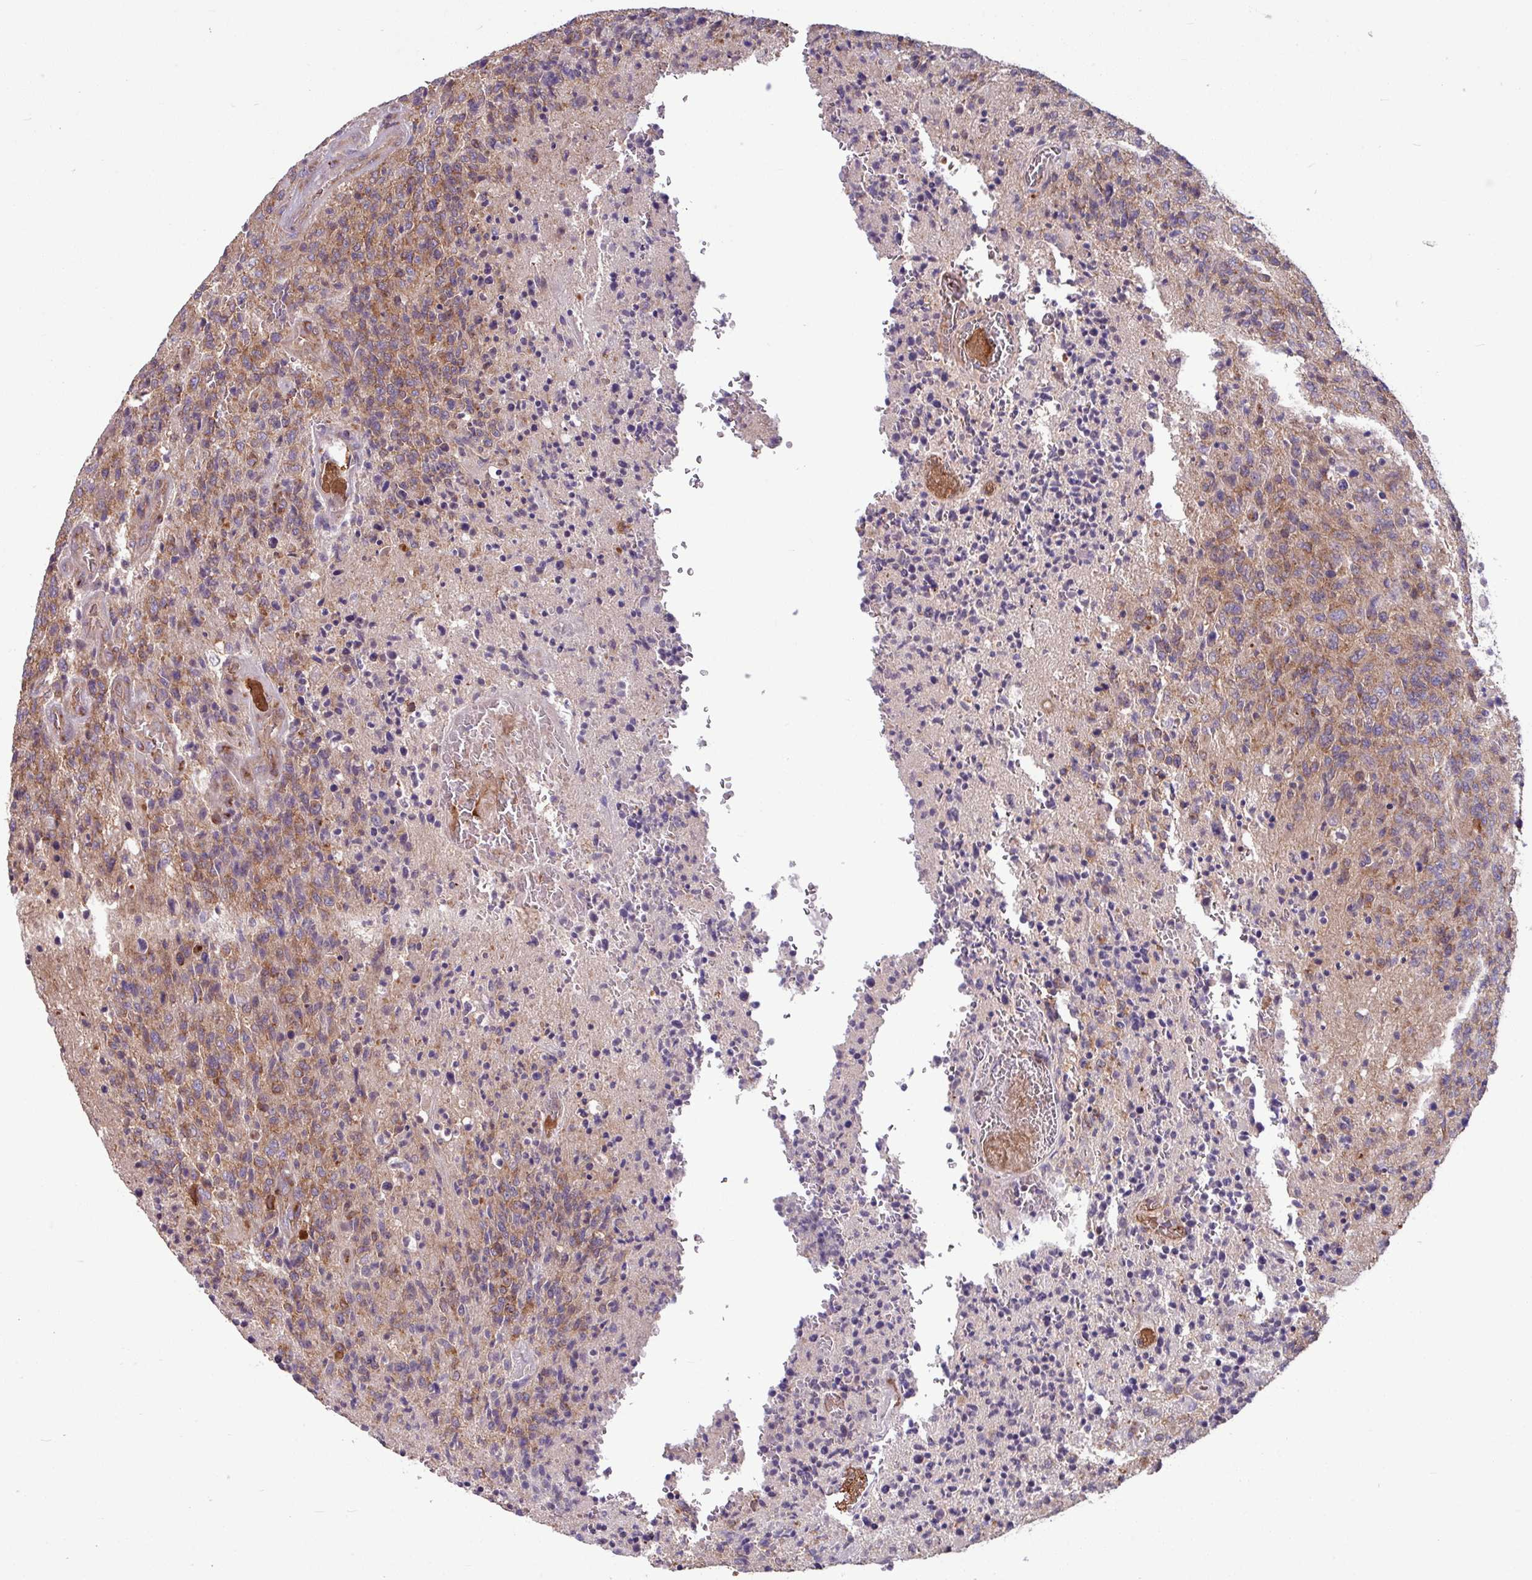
{"staining": {"intensity": "moderate", "quantity": ">75%", "location": "cytoplasmic/membranous"}, "tissue": "glioma", "cell_type": "Tumor cells", "image_type": "cancer", "snomed": [{"axis": "morphology", "description": "Glioma, malignant, High grade"}, {"axis": "topography", "description": "Brain"}], "caption": "Moderate cytoplasmic/membranous staining is identified in about >75% of tumor cells in malignant glioma (high-grade).", "gene": "LSM12", "patient": {"sex": "male", "age": 36}}